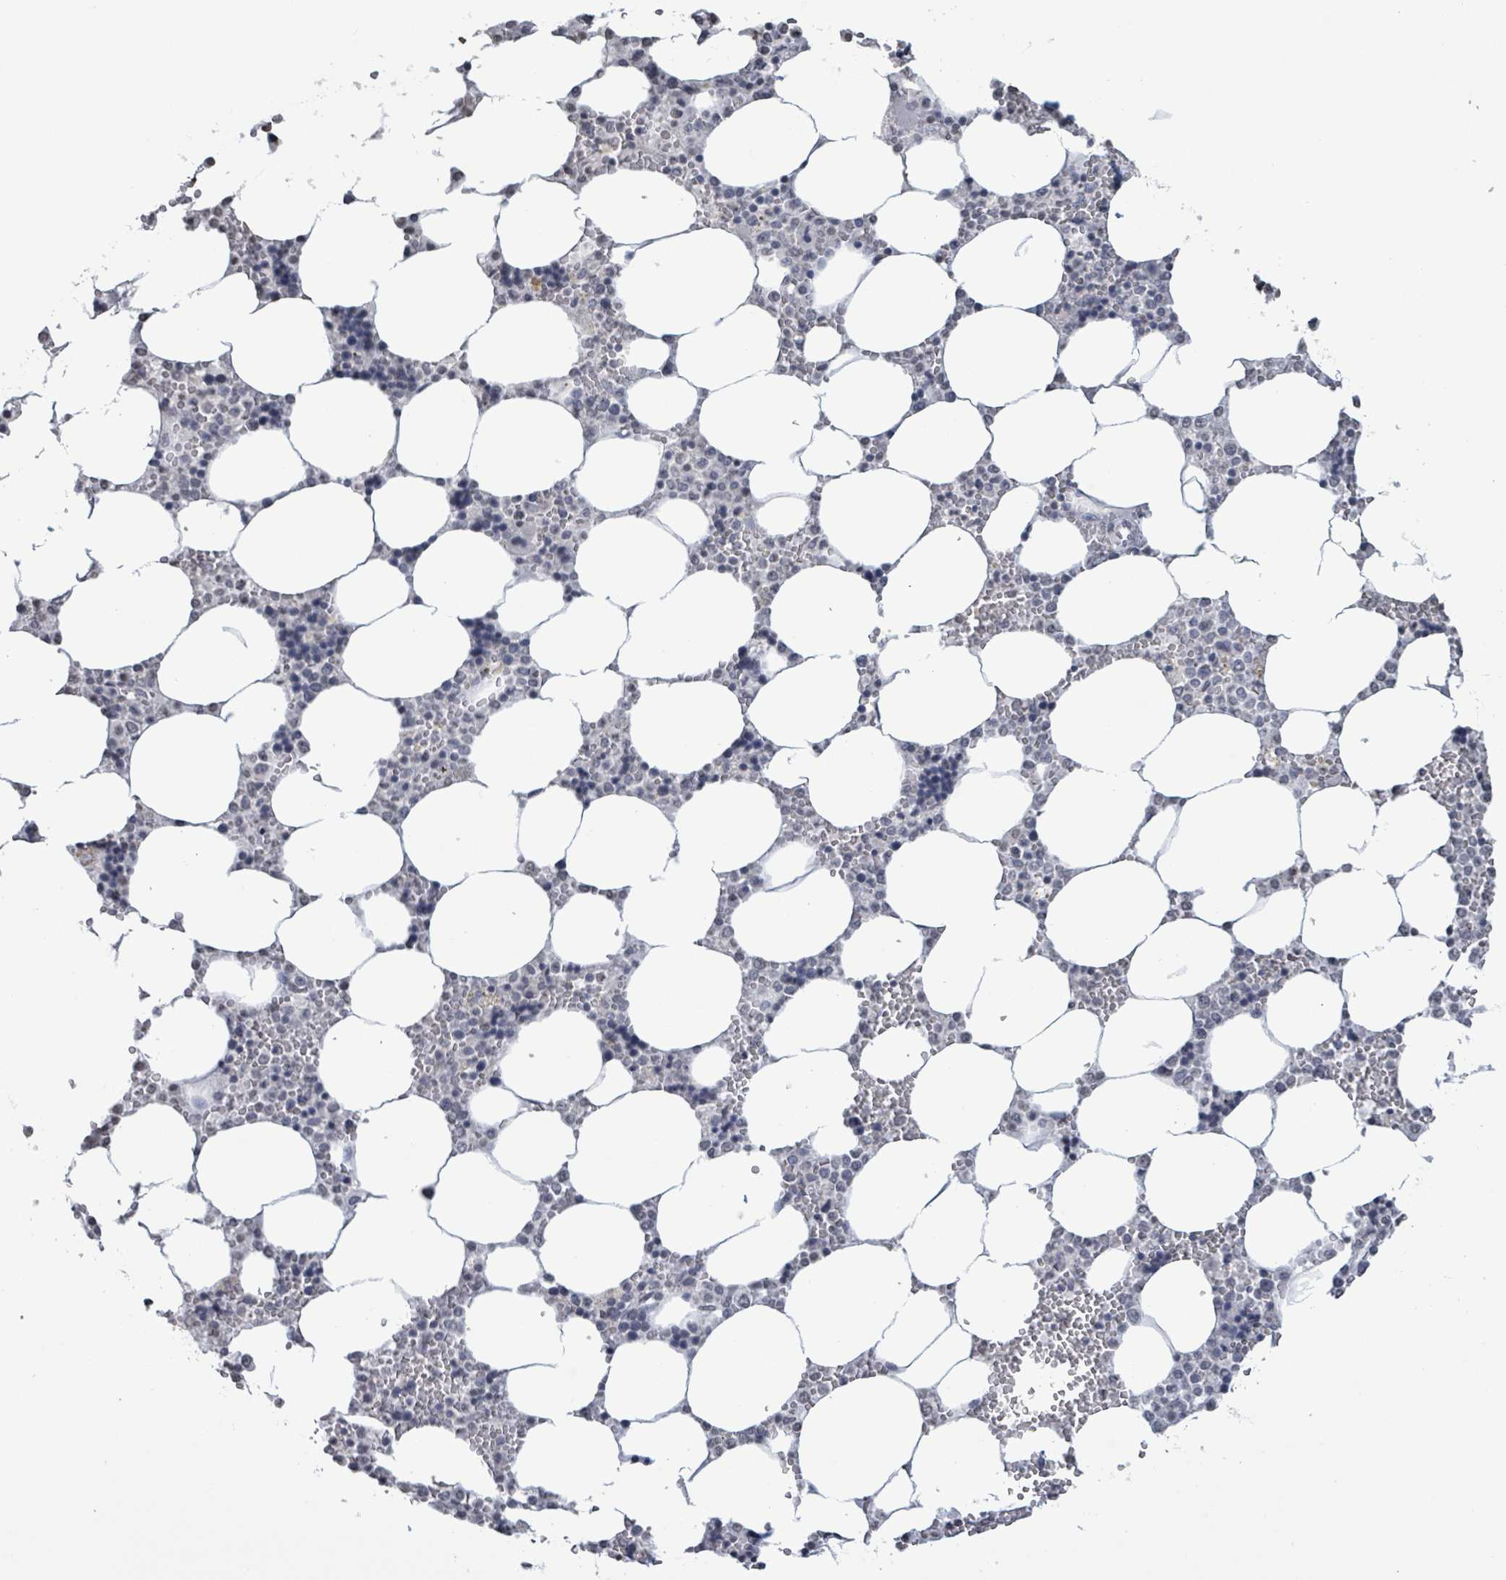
{"staining": {"intensity": "negative", "quantity": "none", "location": "none"}, "tissue": "bone marrow", "cell_type": "Hematopoietic cells", "image_type": "normal", "snomed": [{"axis": "morphology", "description": "Normal tissue, NOS"}, {"axis": "topography", "description": "Bone marrow"}], "caption": "Immunohistochemistry photomicrograph of benign bone marrow: bone marrow stained with DAB reveals no significant protein expression in hematopoietic cells. The staining was performed using DAB to visualize the protein expression in brown, while the nuclei were stained in blue with hematoxylin (Magnification: 20x).", "gene": "CA9", "patient": {"sex": "male", "age": 64}}